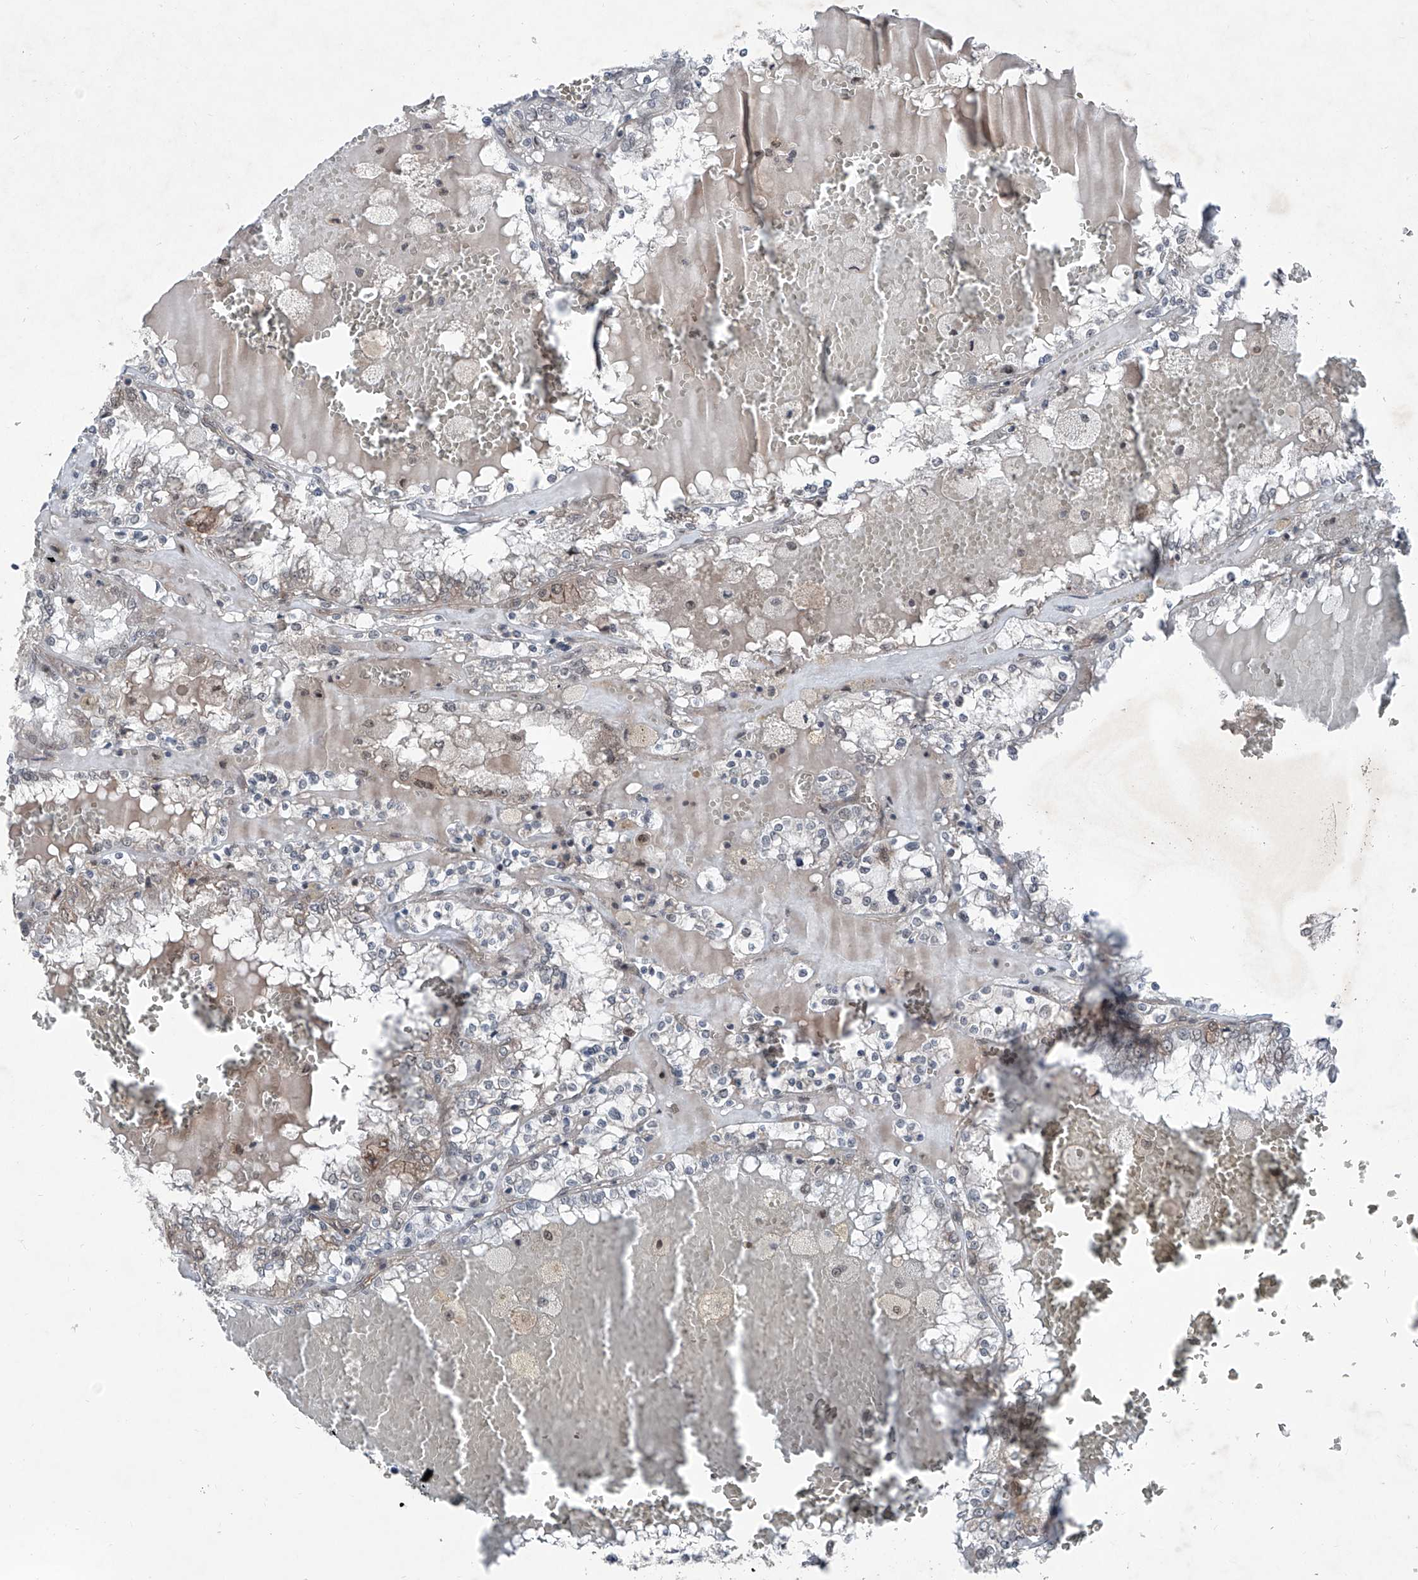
{"staining": {"intensity": "negative", "quantity": "none", "location": "none"}, "tissue": "renal cancer", "cell_type": "Tumor cells", "image_type": "cancer", "snomed": [{"axis": "morphology", "description": "Adenocarcinoma, NOS"}, {"axis": "topography", "description": "Kidney"}], "caption": "High power microscopy histopathology image of an immunohistochemistry image of renal cancer (adenocarcinoma), revealing no significant expression in tumor cells. (Stains: DAB IHC with hematoxylin counter stain, Microscopy: brightfield microscopy at high magnification).", "gene": "COA7", "patient": {"sex": "female", "age": 56}}